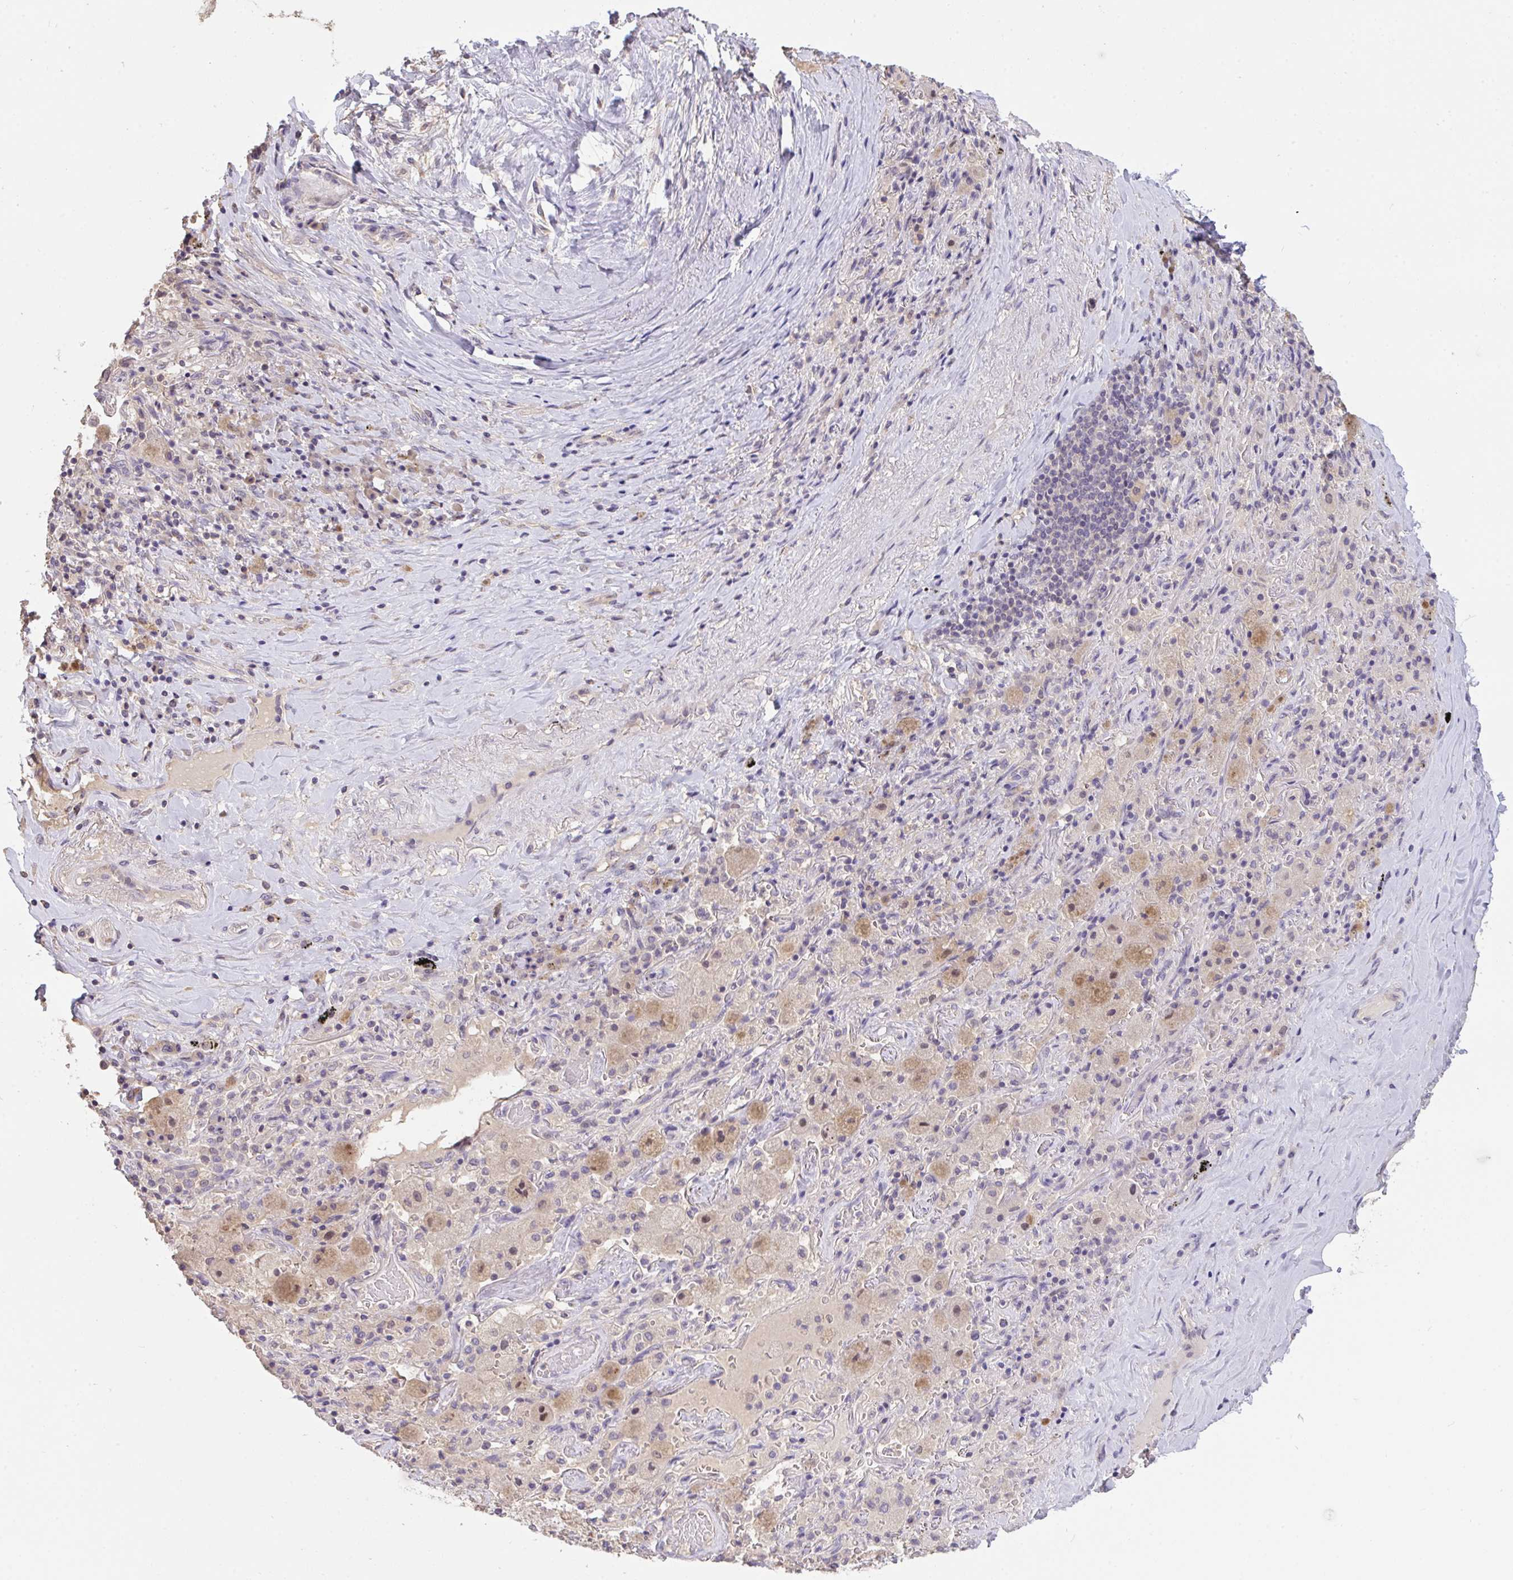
{"staining": {"intensity": "negative", "quantity": "none", "location": "none"}, "tissue": "adipose tissue", "cell_type": "Adipocytes", "image_type": "normal", "snomed": [{"axis": "morphology", "description": "Normal tissue, NOS"}, {"axis": "topography", "description": "Cartilage tissue"}, {"axis": "topography", "description": "Bronchus"}], "caption": "A high-resolution histopathology image shows immunohistochemistry staining of normal adipose tissue, which exhibits no significant positivity in adipocytes. The staining is performed using DAB (3,3'-diaminobenzidine) brown chromogen with nuclei counter-stained in using hematoxylin.", "gene": "C19orf54", "patient": {"sex": "male", "age": 64}}